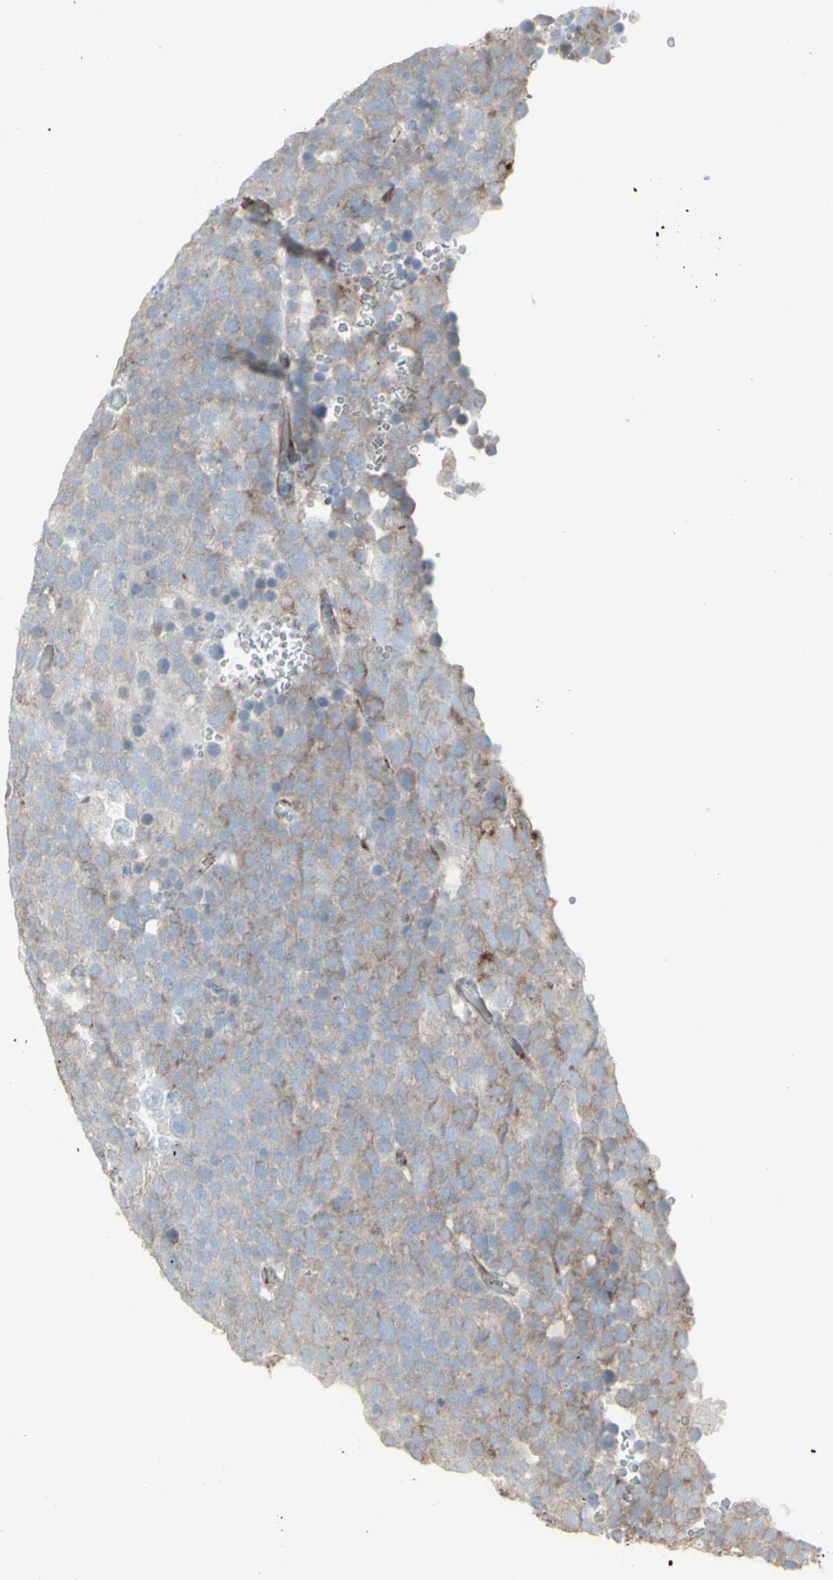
{"staining": {"intensity": "negative", "quantity": "none", "location": "none"}, "tissue": "testis cancer", "cell_type": "Tumor cells", "image_type": "cancer", "snomed": [{"axis": "morphology", "description": "Seminoma, NOS"}, {"axis": "topography", "description": "Testis"}], "caption": "Tumor cells show no significant expression in testis seminoma. (DAB (3,3'-diaminobenzidine) immunohistochemistry with hematoxylin counter stain).", "gene": "GJA1", "patient": {"sex": "male", "age": 71}}